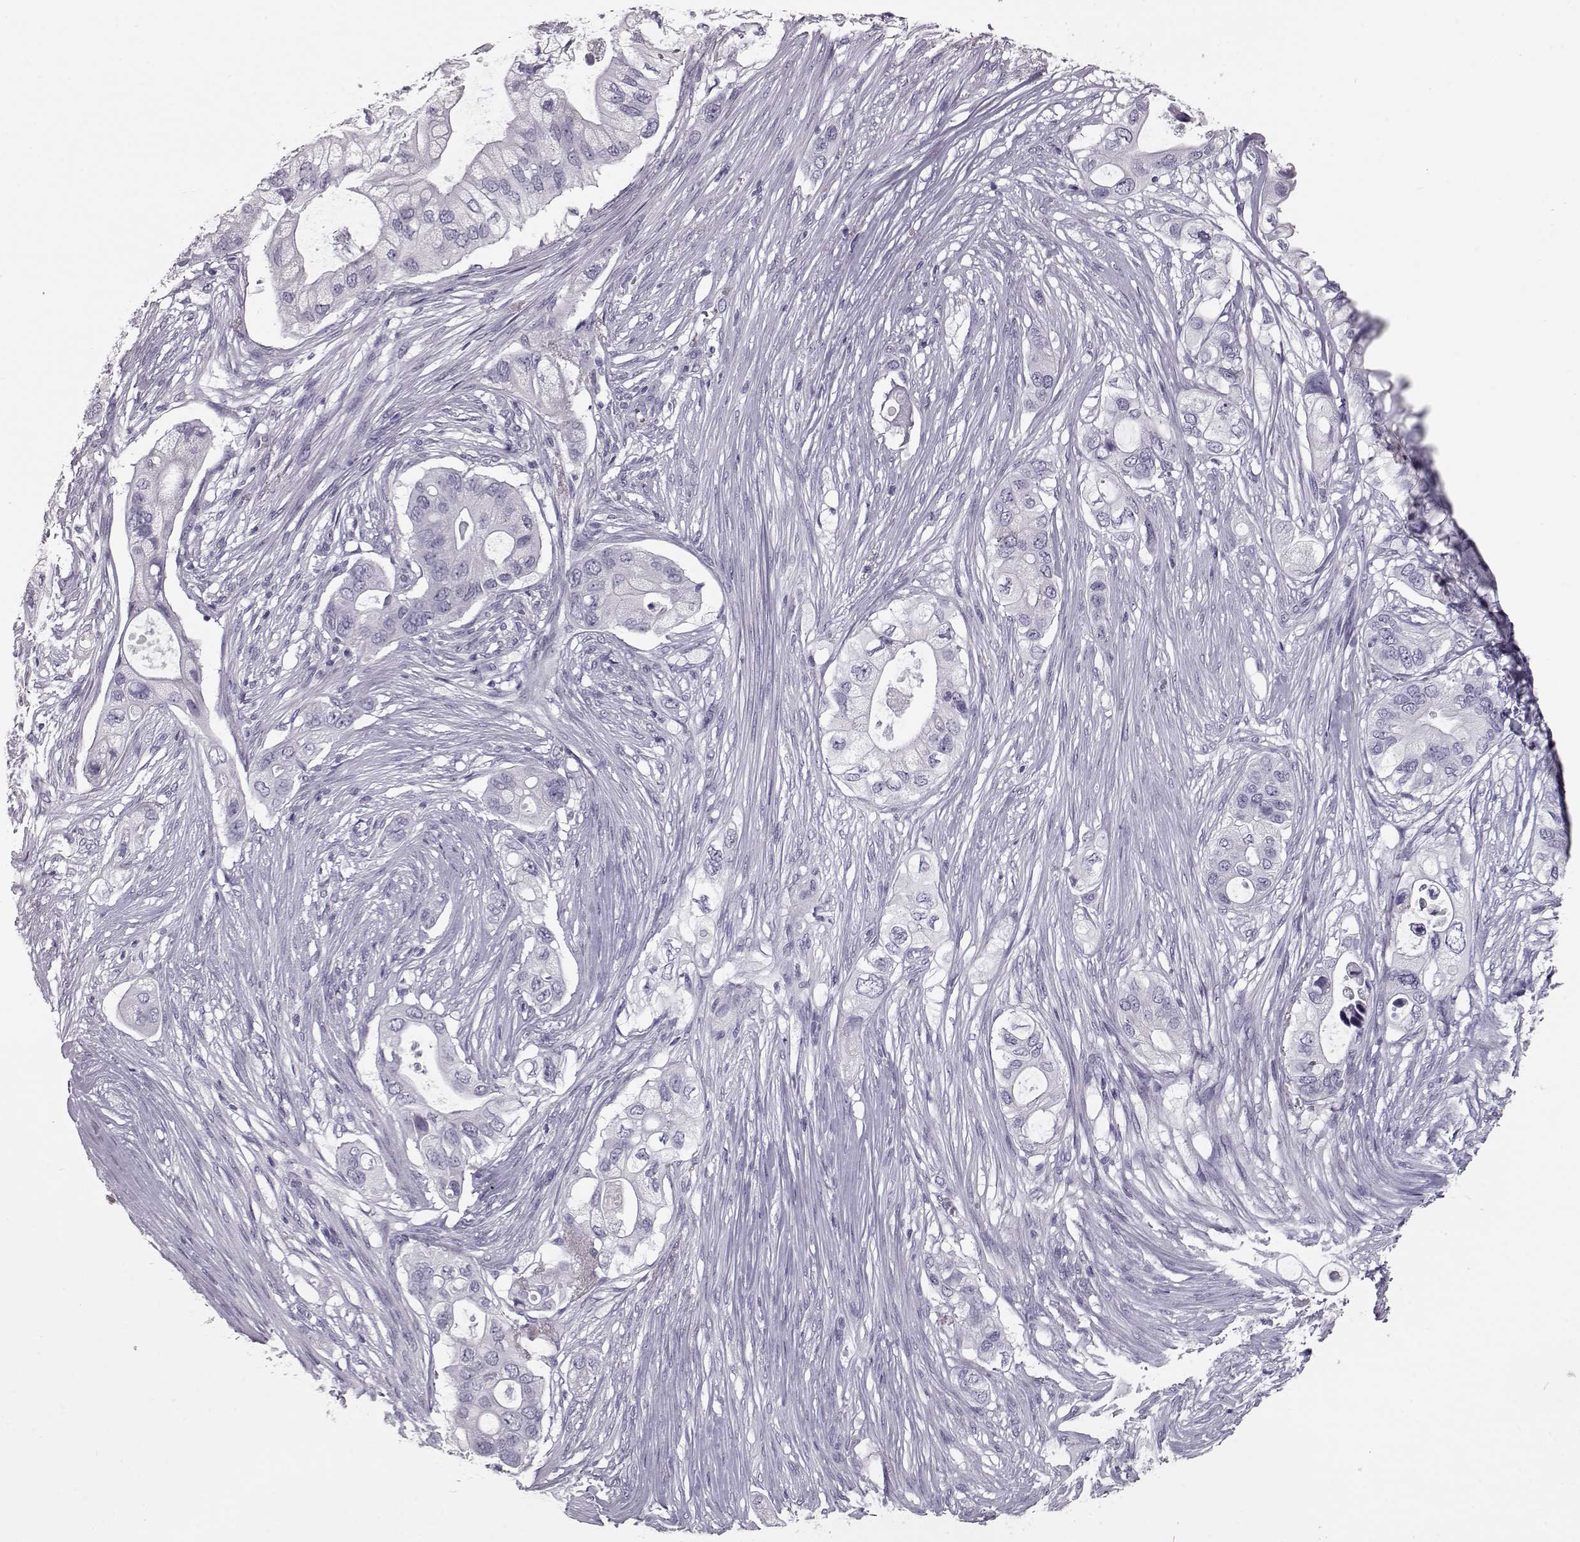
{"staining": {"intensity": "negative", "quantity": "none", "location": "none"}, "tissue": "pancreatic cancer", "cell_type": "Tumor cells", "image_type": "cancer", "snomed": [{"axis": "morphology", "description": "Adenocarcinoma, NOS"}, {"axis": "topography", "description": "Pancreas"}], "caption": "This is an immunohistochemistry histopathology image of human pancreatic adenocarcinoma. There is no staining in tumor cells.", "gene": "CCL19", "patient": {"sex": "female", "age": 72}}